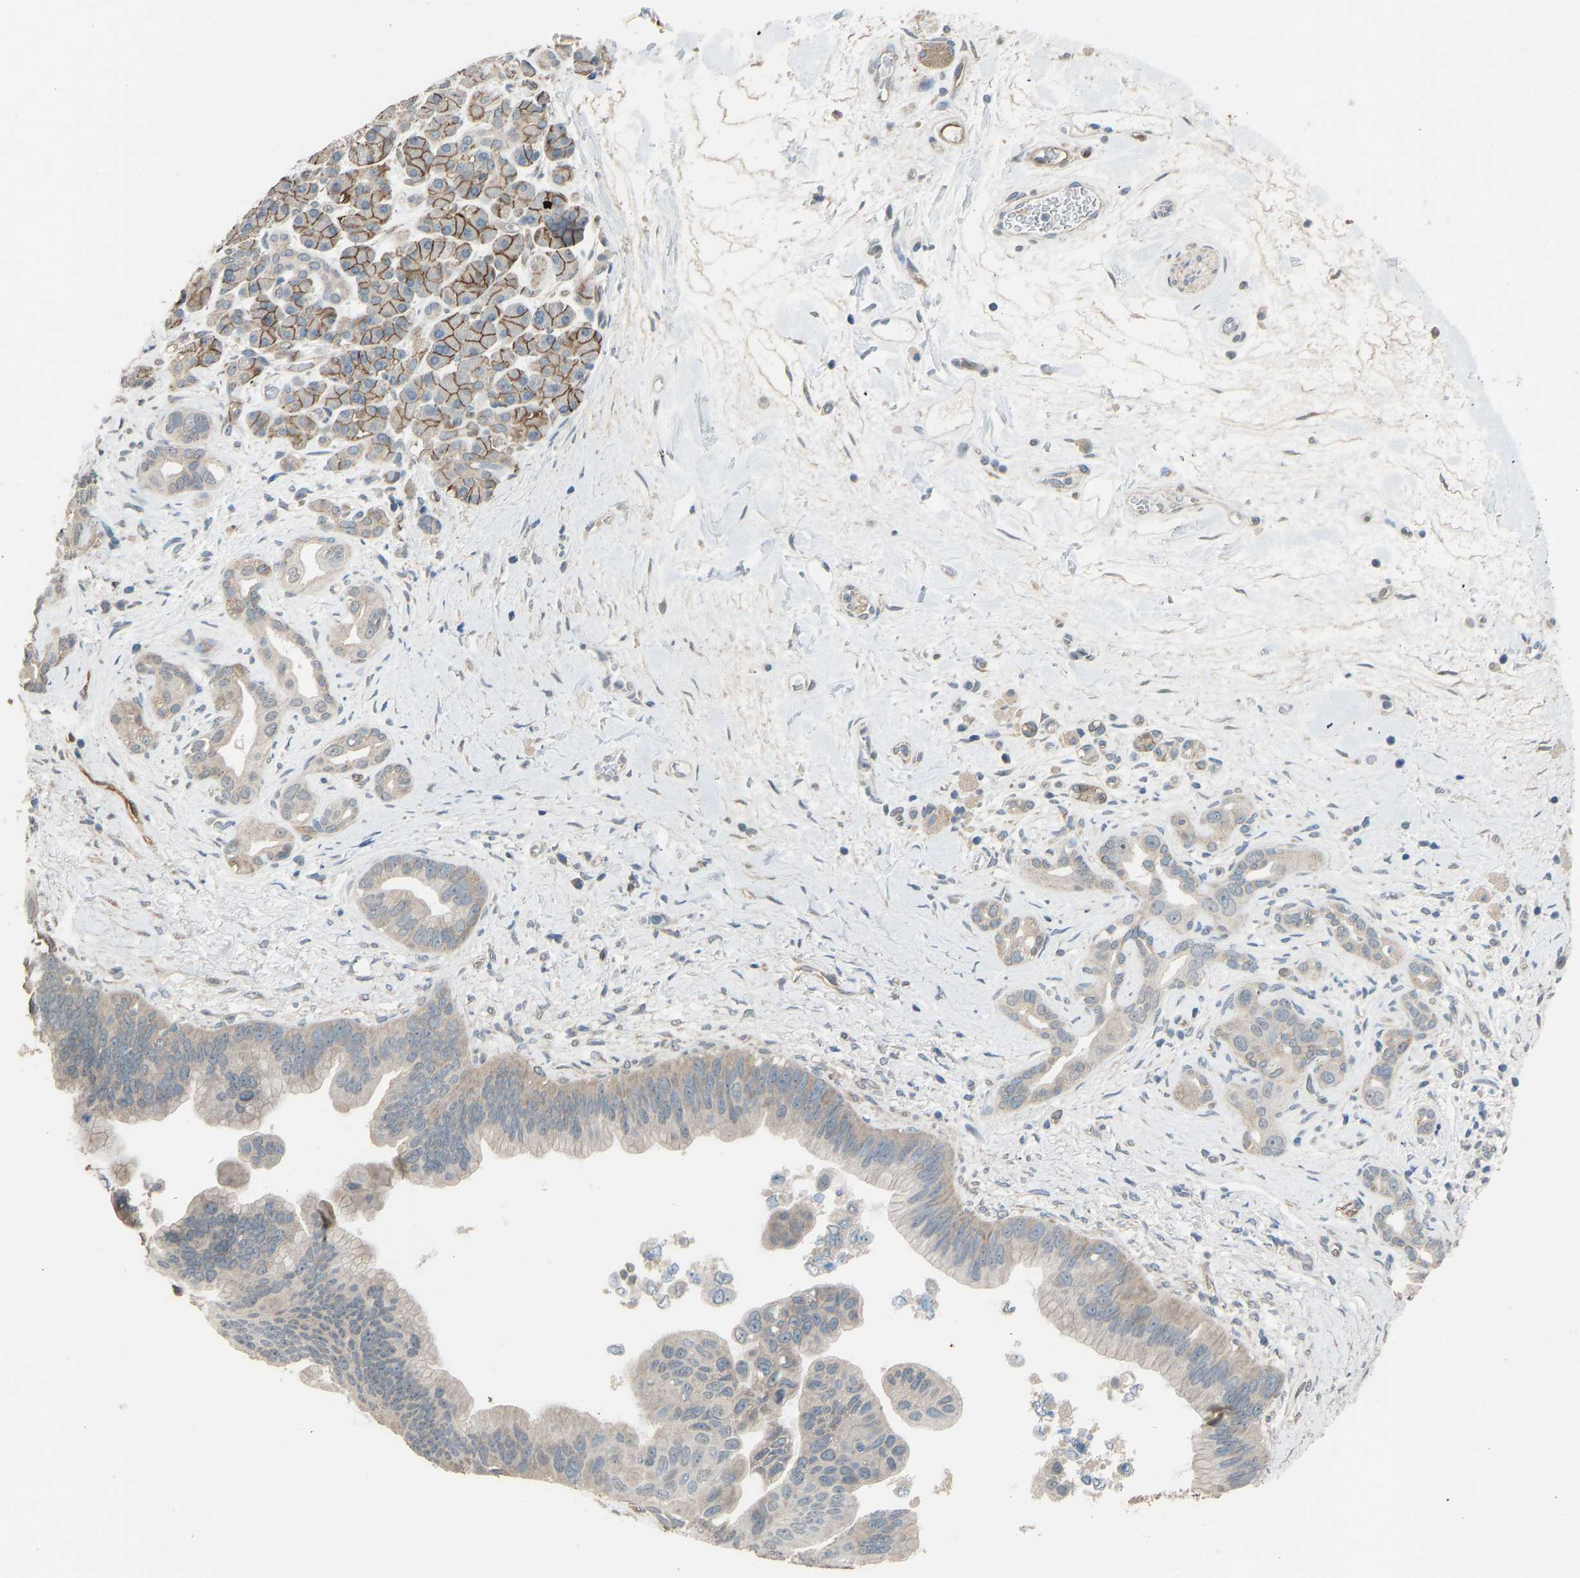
{"staining": {"intensity": "weak", "quantity": "<25%", "location": "cytoplasmic/membranous"}, "tissue": "pancreatic cancer", "cell_type": "Tumor cells", "image_type": "cancer", "snomed": [{"axis": "morphology", "description": "Adenocarcinoma, NOS"}, {"axis": "topography", "description": "Pancreas"}], "caption": "Tumor cells are negative for protein expression in human adenocarcinoma (pancreatic).", "gene": "SLC43A1", "patient": {"sex": "male", "age": 55}}